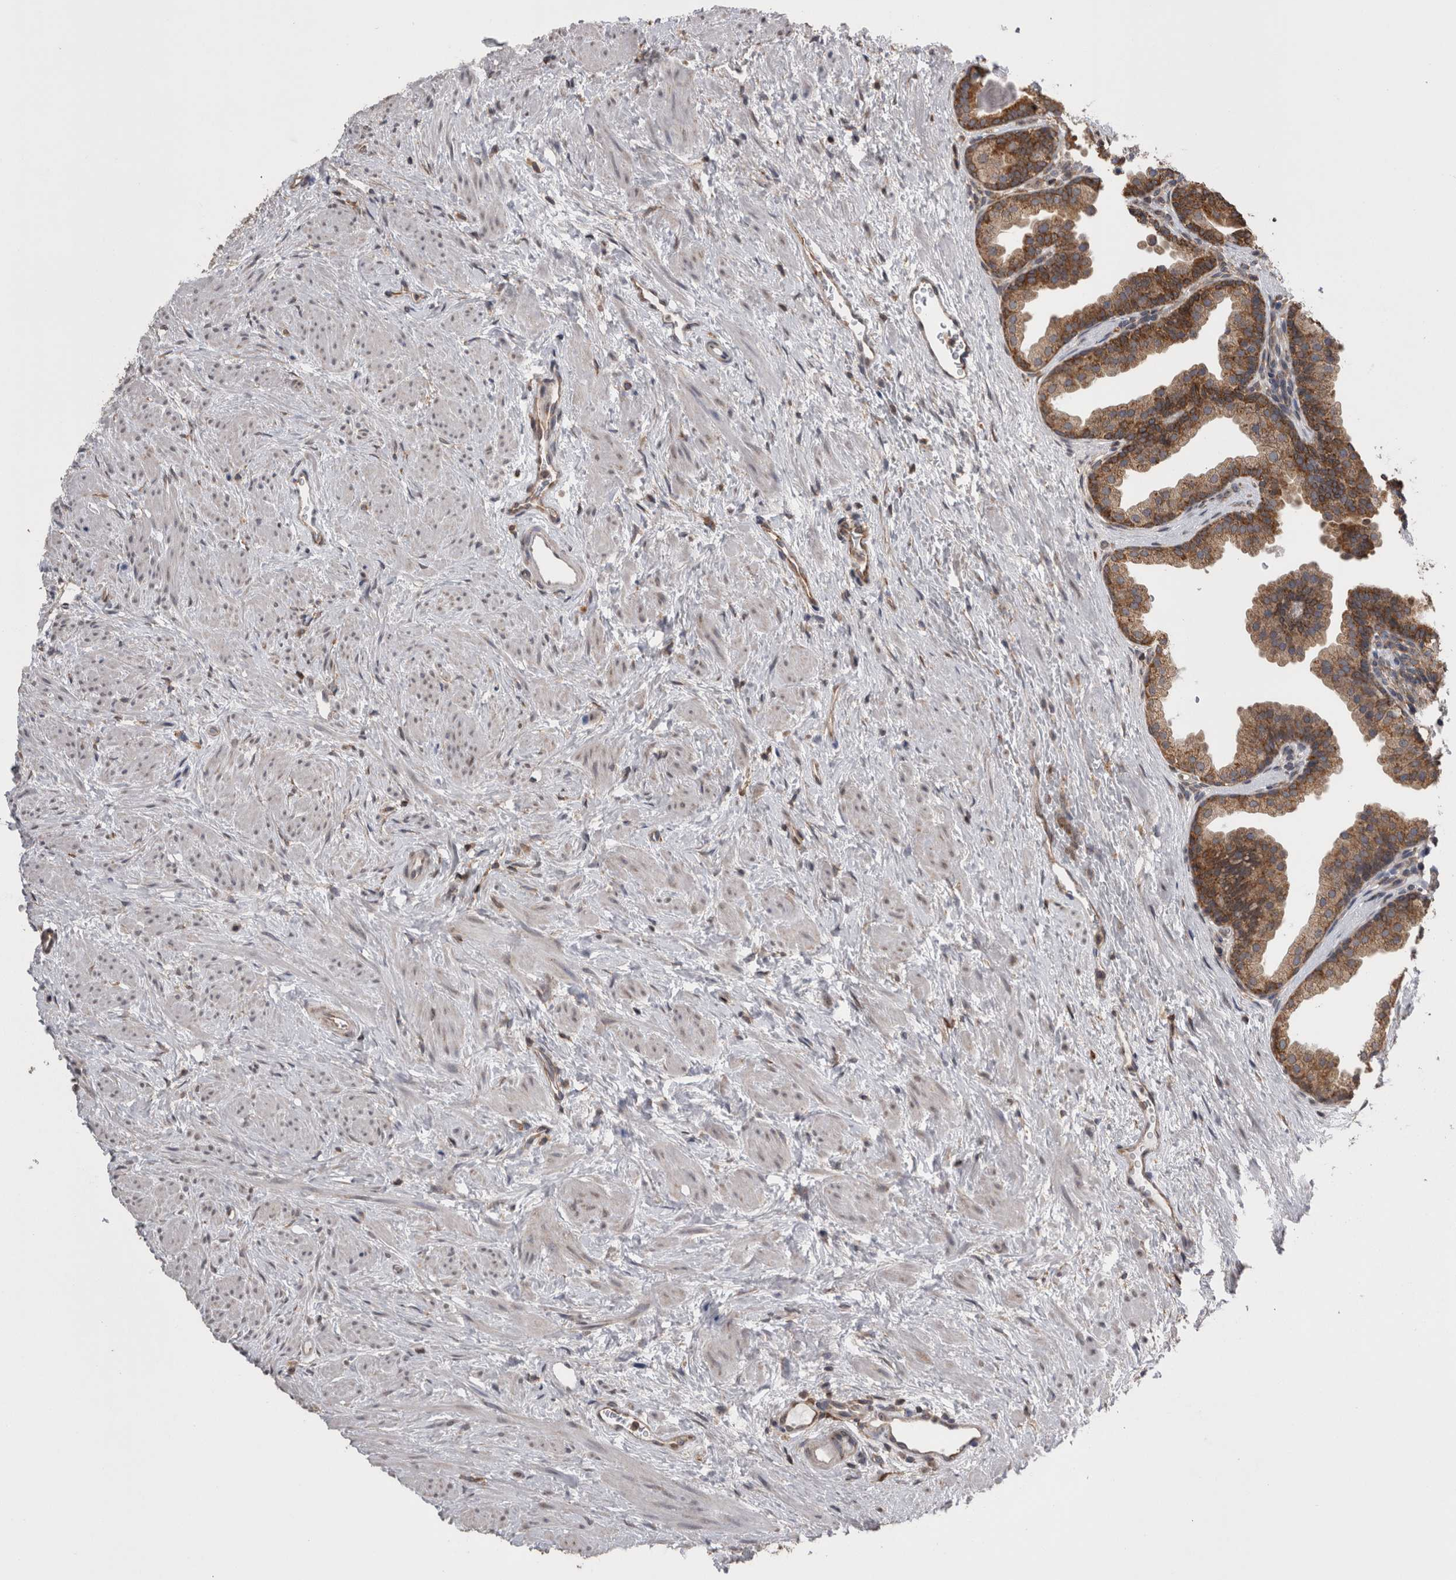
{"staining": {"intensity": "moderate", "quantity": ">75%", "location": "cytoplasmic/membranous"}, "tissue": "prostate", "cell_type": "Glandular cells", "image_type": "normal", "snomed": [{"axis": "morphology", "description": "Normal tissue, NOS"}, {"axis": "topography", "description": "Prostate"}], "caption": "A high-resolution histopathology image shows immunohistochemistry (IHC) staining of unremarkable prostate, which shows moderate cytoplasmic/membranous staining in about >75% of glandular cells.", "gene": "DDX6", "patient": {"sex": "male", "age": 48}}